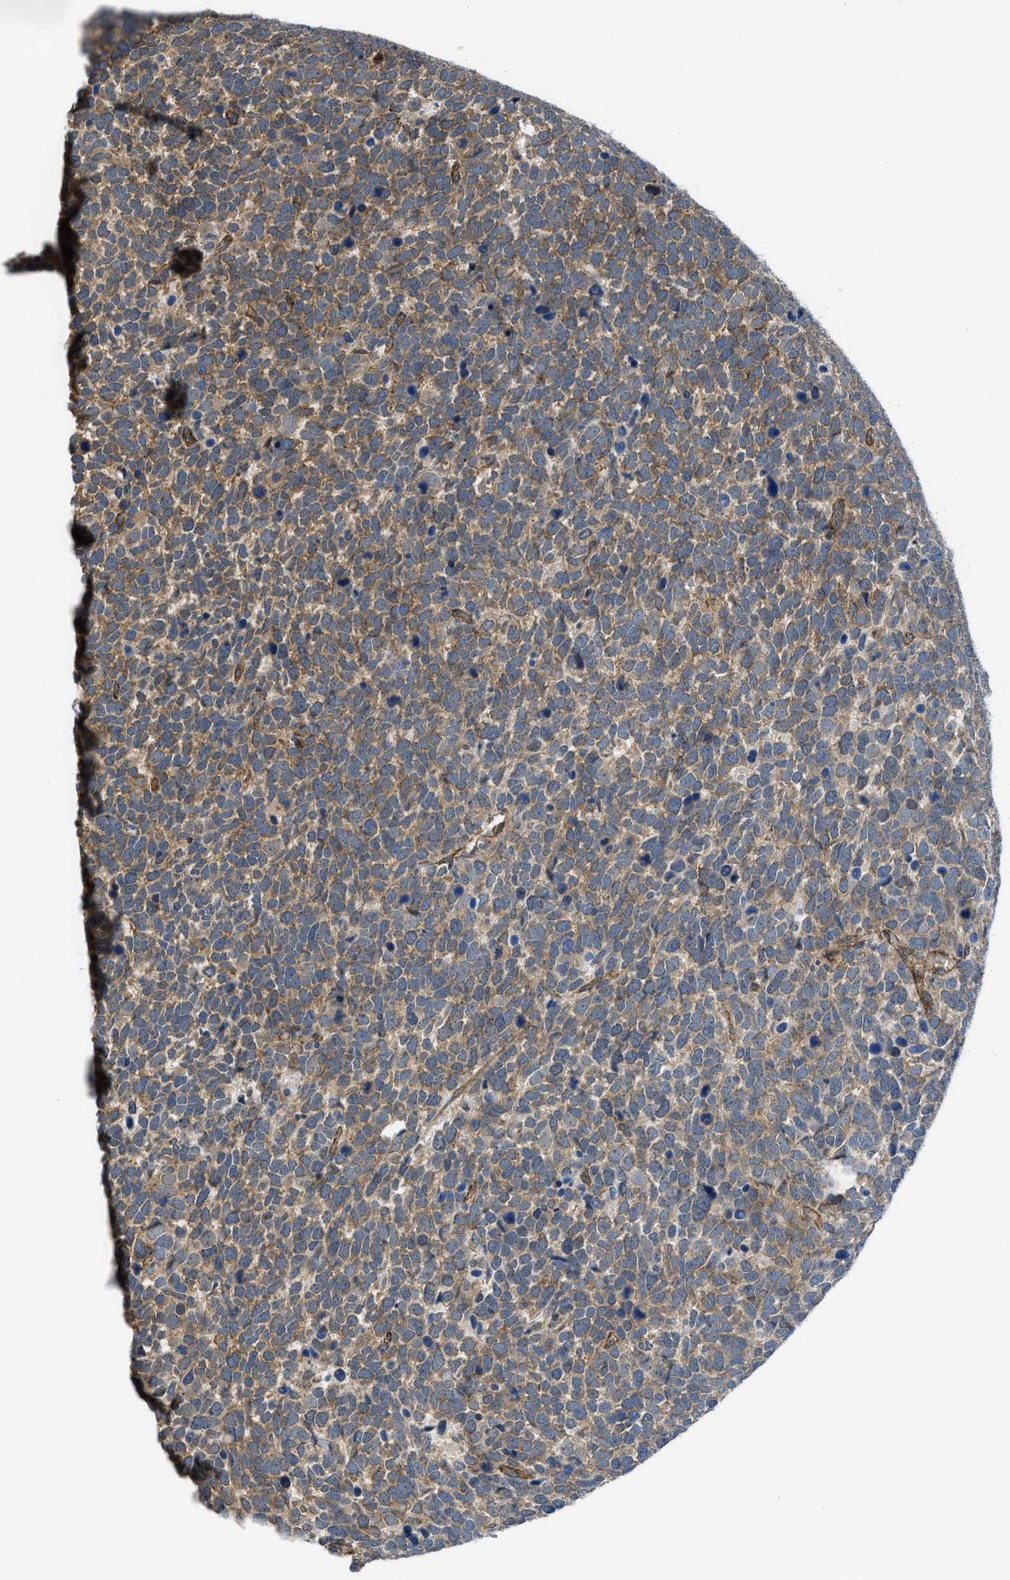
{"staining": {"intensity": "weak", "quantity": ">75%", "location": "cytoplasmic/membranous"}, "tissue": "urothelial cancer", "cell_type": "Tumor cells", "image_type": "cancer", "snomed": [{"axis": "morphology", "description": "Urothelial carcinoma, High grade"}, {"axis": "topography", "description": "Urinary bladder"}], "caption": "Immunohistochemical staining of urothelial cancer reveals weak cytoplasmic/membranous protein expression in about >75% of tumor cells.", "gene": "GPATCH2L", "patient": {"sex": "female", "age": 82}}